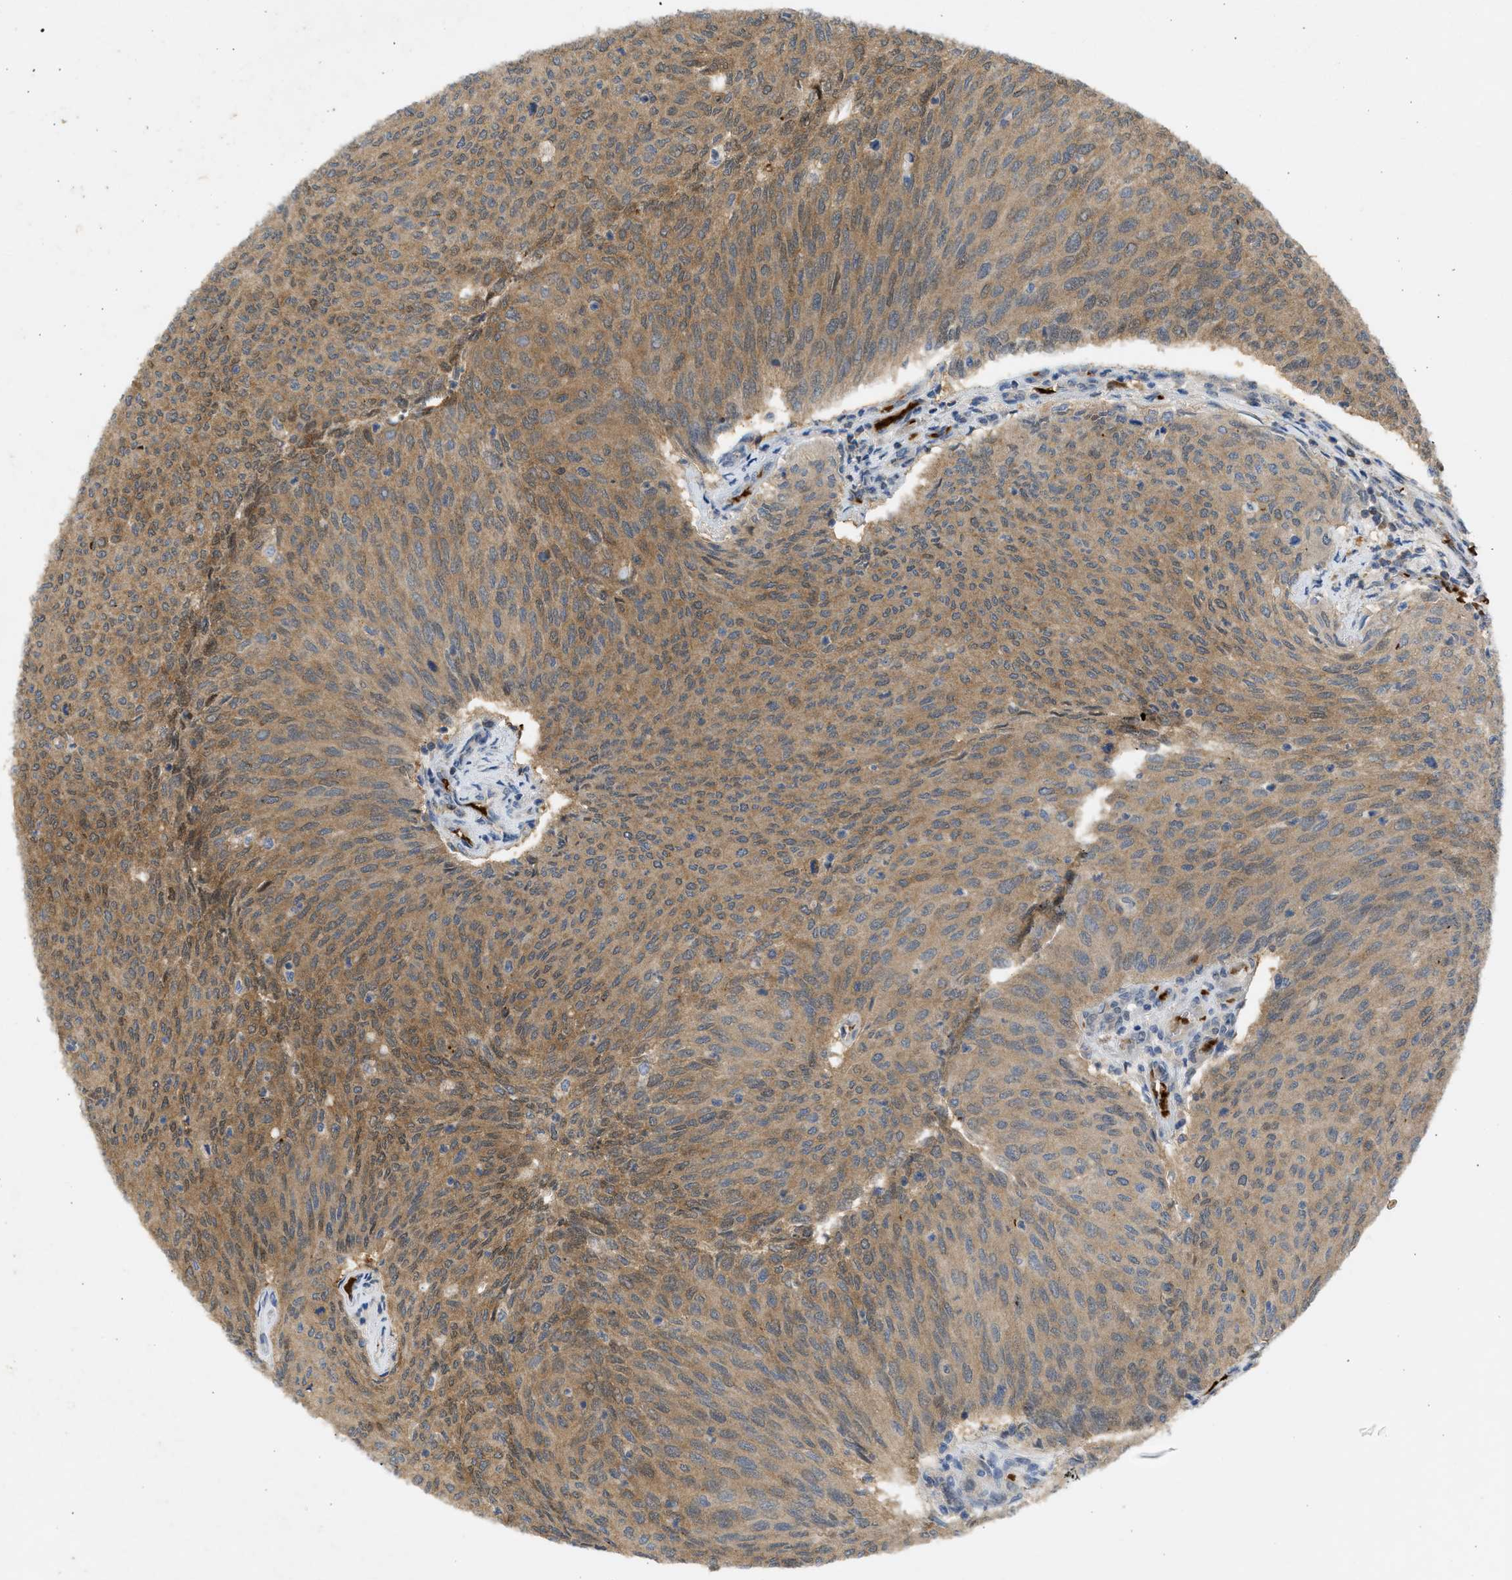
{"staining": {"intensity": "moderate", "quantity": ">75%", "location": "cytoplasmic/membranous"}, "tissue": "urothelial cancer", "cell_type": "Tumor cells", "image_type": "cancer", "snomed": [{"axis": "morphology", "description": "Urothelial carcinoma, Low grade"}, {"axis": "topography", "description": "Urinary bladder"}], "caption": "The immunohistochemical stain shows moderate cytoplasmic/membranous expression in tumor cells of urothelial carcinoma (low-grade) tissue. The protein of interest is stained brown, and the nuclei are stained in blue (DAB (3,3'-diaminobenzidine) IHC with brightfield microscopy, high magnification).", "gene": "MAPK7", "patient": {"sex": "female", "age": 79}}